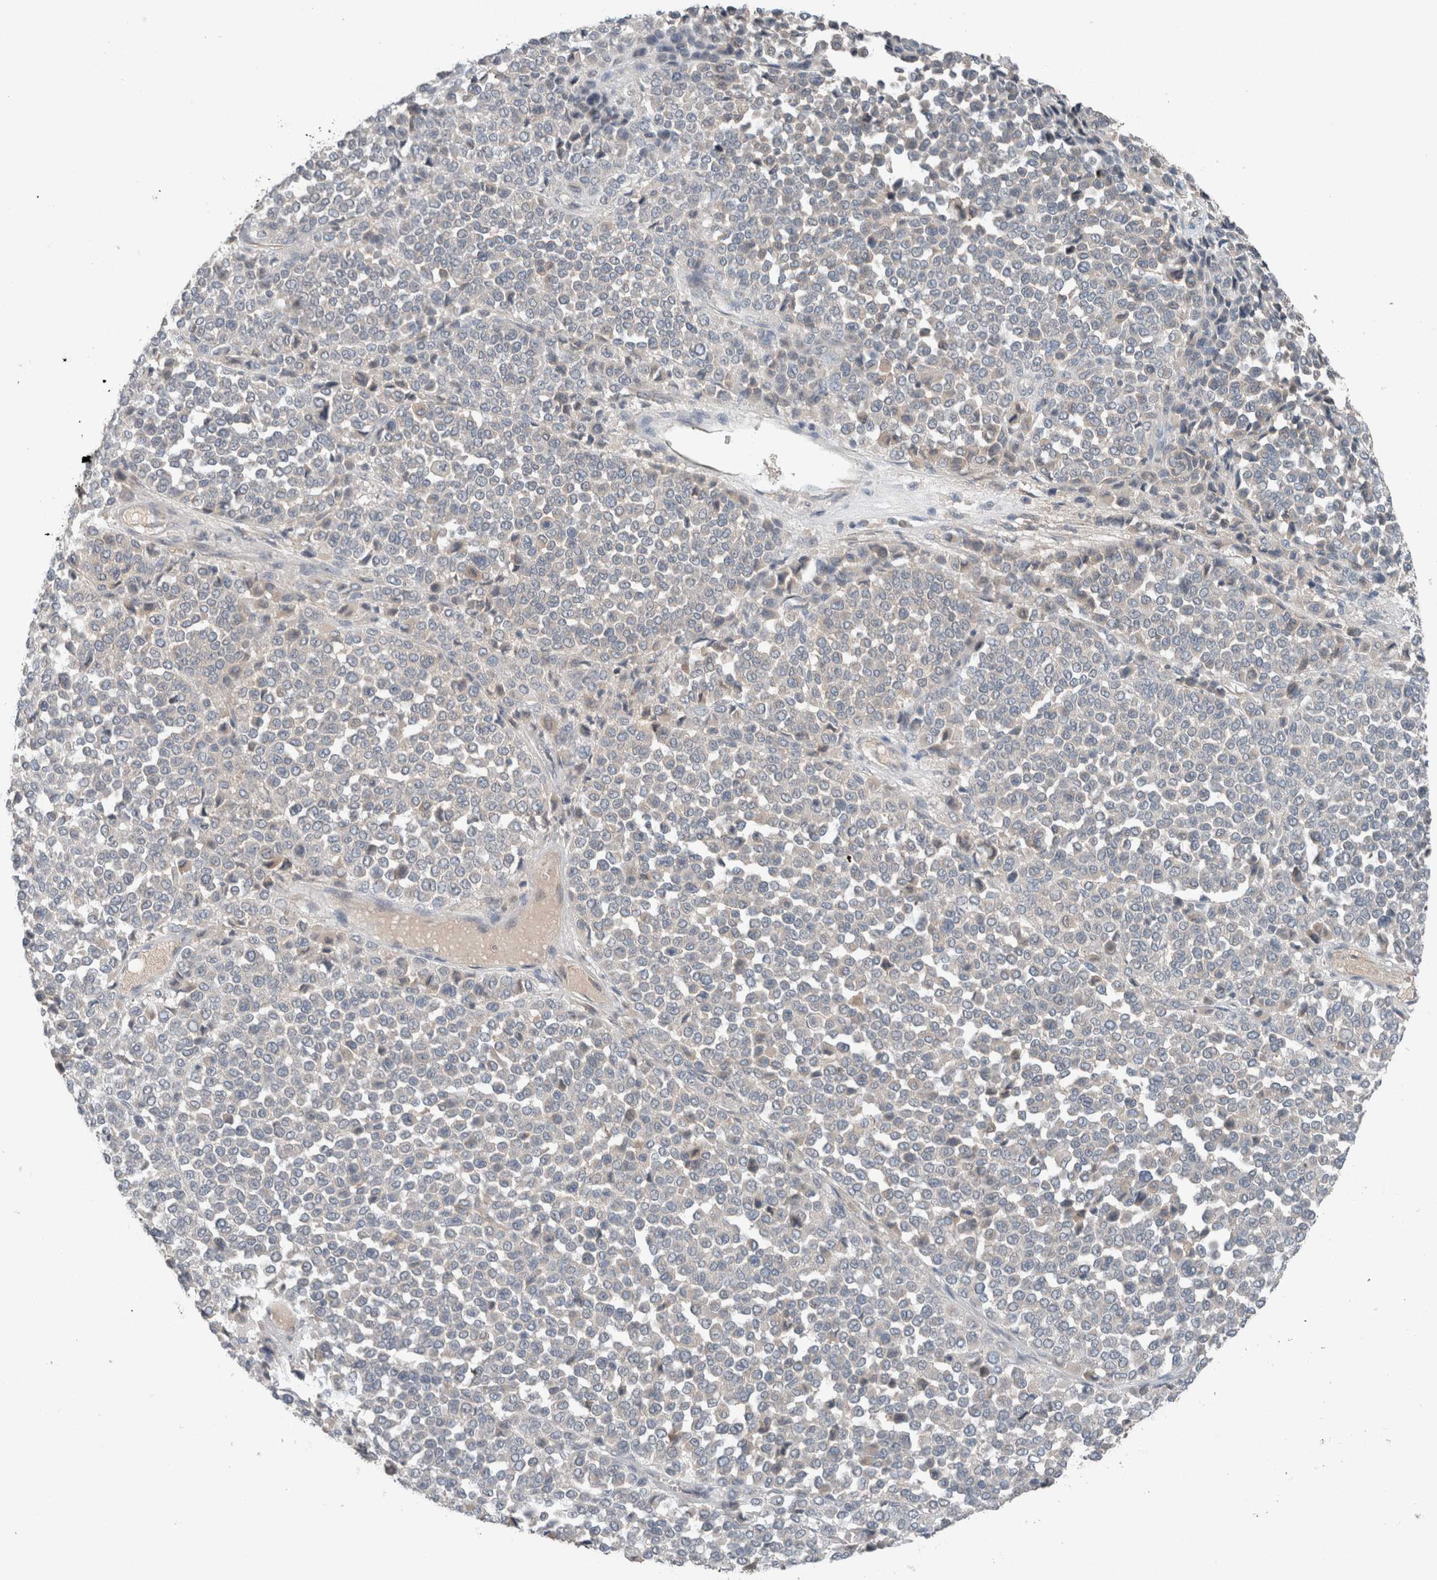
{"staining": {"intensity": "negative", "quantity": "none", "location": "none"}, "tissue": "melanoma", "cell_type": "Tumor cells", "image_type": "cancer", "snomed": [{"axis": "morphology", "description": "Malignant melanoma, Metastatic site"}, {"axis": "topography", "description": "Pancreas"}], "caption": "Melanoma was stained to show a protein in brown. There is no significant expression in tumor cells.", "gene": "UGCG", "patient": {"sex": "female", "age": 30}}